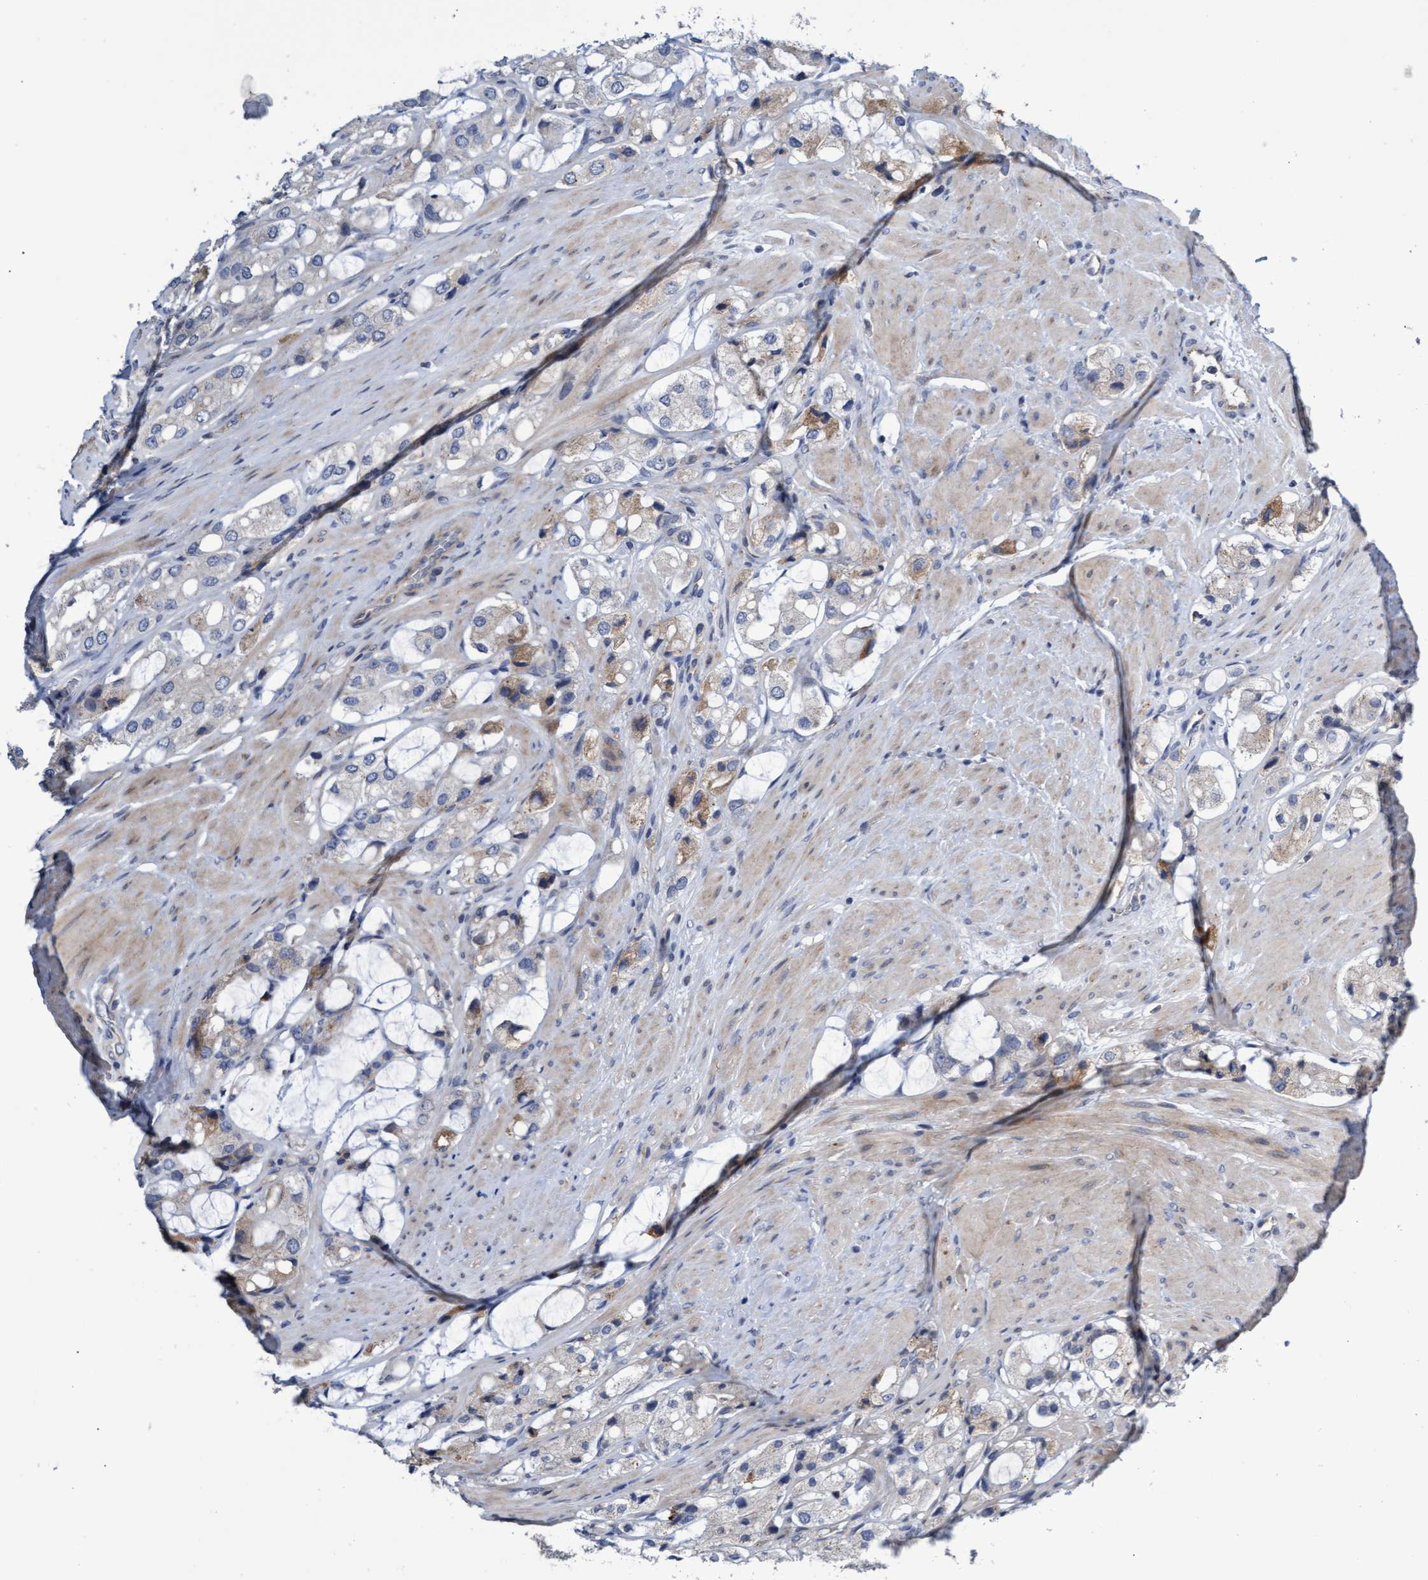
{"staining": {"intensity": "moderate", "quantity": "<25%", "location": "cytoplasmic/membranous"}, "tissue": "prostate cancer", "cell_type": "Tumor cells", "image_type": "cancer", "snomed": [{"axis": "morphology", "description": "Adenocarcinoma, High grade"}, {"axis": "topography", "description": "Prostate"}], "caption": "About <25% of tumor cells in human high-grade adenocarcinoma (prostate) display moderate cytoplasmic/membranous protein expression as visualized by brown immunohistochemical staining.", "gene": "ABCF2", "patient": {"sex": "male", "age": 65}}